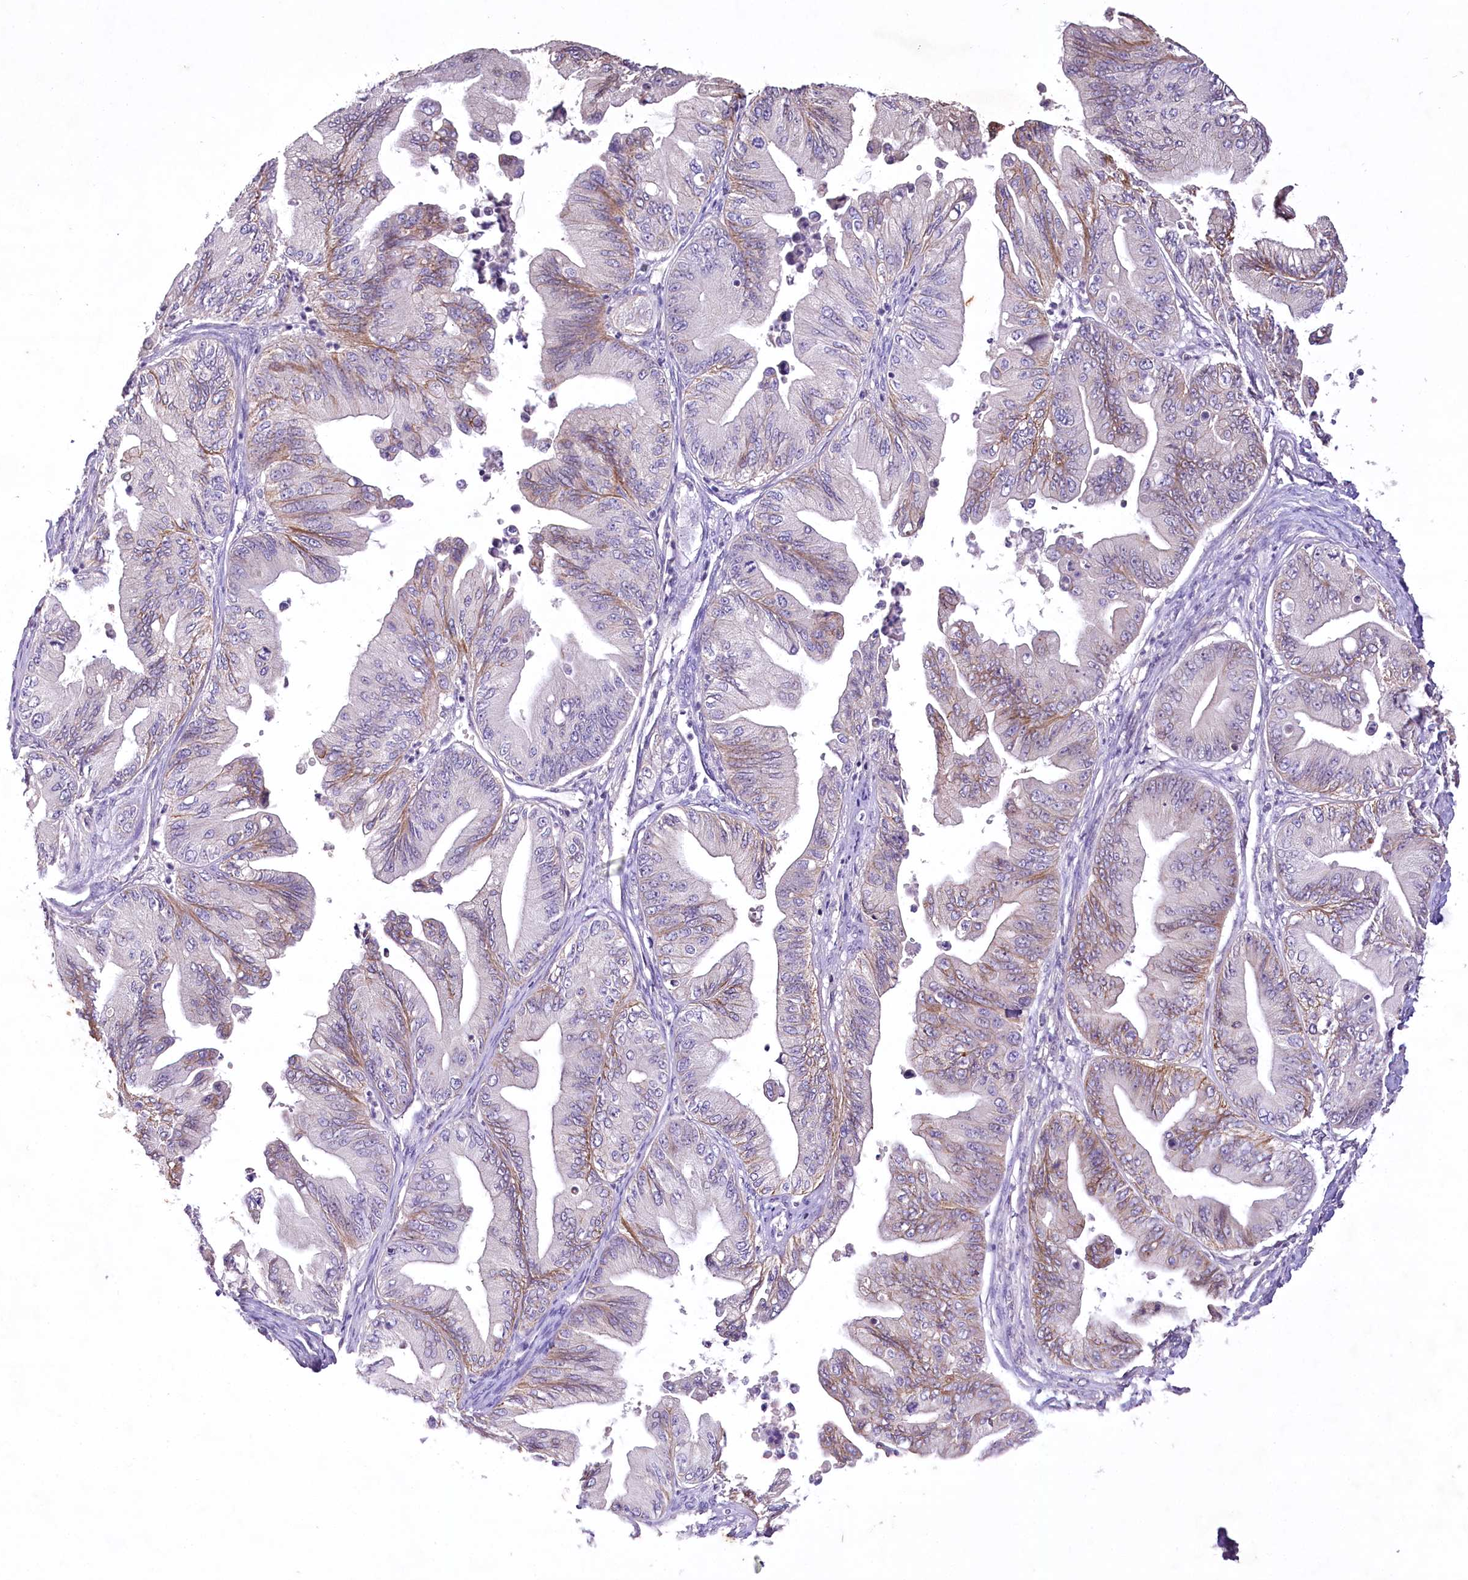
{"staining": {"intensity": "moderate", "quantity": "<25%", "location": "cytoplasmic/membranous"}, "tissue": "ovarian cancer", "cell_type": "Tumor cells", "image_type": "cancer", "snomed": [{"axis": "morphology", "description": "Cystadenocarcinoma, mucinous, NOS"}, {"axis": "topography", "description": "Ovary"}], "caption": "IHC micrograph of human mucinous cystadenocarcinoma (ovarian) stained for a protein (brown), which displays low levels of moderate cytoplasmic/membranous staining in approximately <25% of tumor cells.", "gene": "ENPP1", "patient": {"sex": "female", "age": 71}}